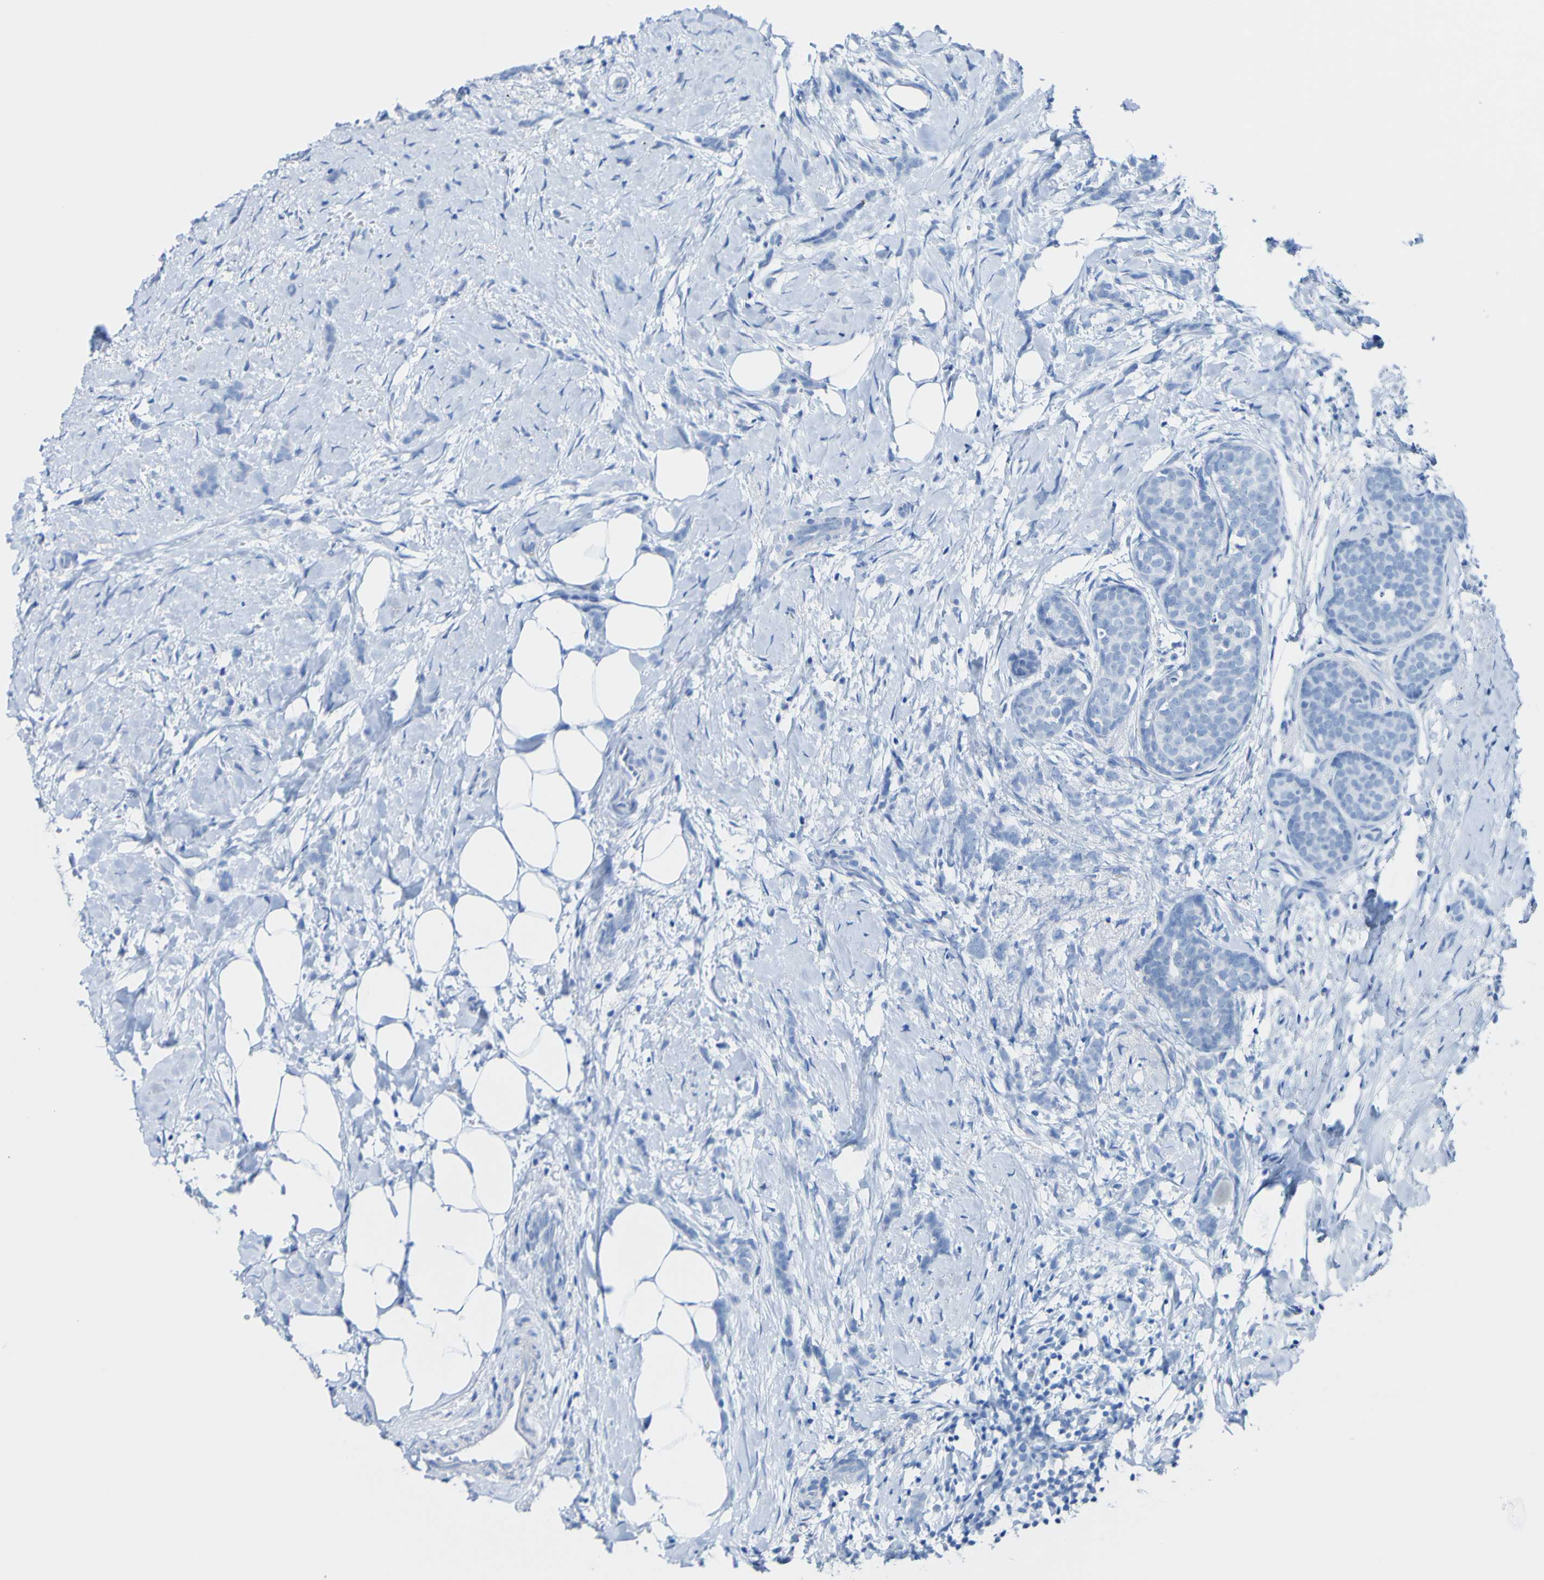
{"staining": {"intensity": "negative", "quantity": "none", "location": "none"}, "tissue": "breast cancer", "cell_type": "Tumor cells", "image_type": "cancer", "snomed": [{"axis": "morphology", "description": "Lobular carcinoma, in situ"}, {"axis": "morphology", "description": "Lobular carcinoma"}, {"axis": "topography", "description": "Breast"}], "caption": "Immunohistochemistry (IHC) micrograph of neoplastic tissue: human lobular carcinoma in situ (breast) stained with DAB (3,3'-diaminobenzidine) exhibits no significant protein expression in tumor cells.", "gene": "ACMSD", "patient": {"sex": "female", "age": 41}}